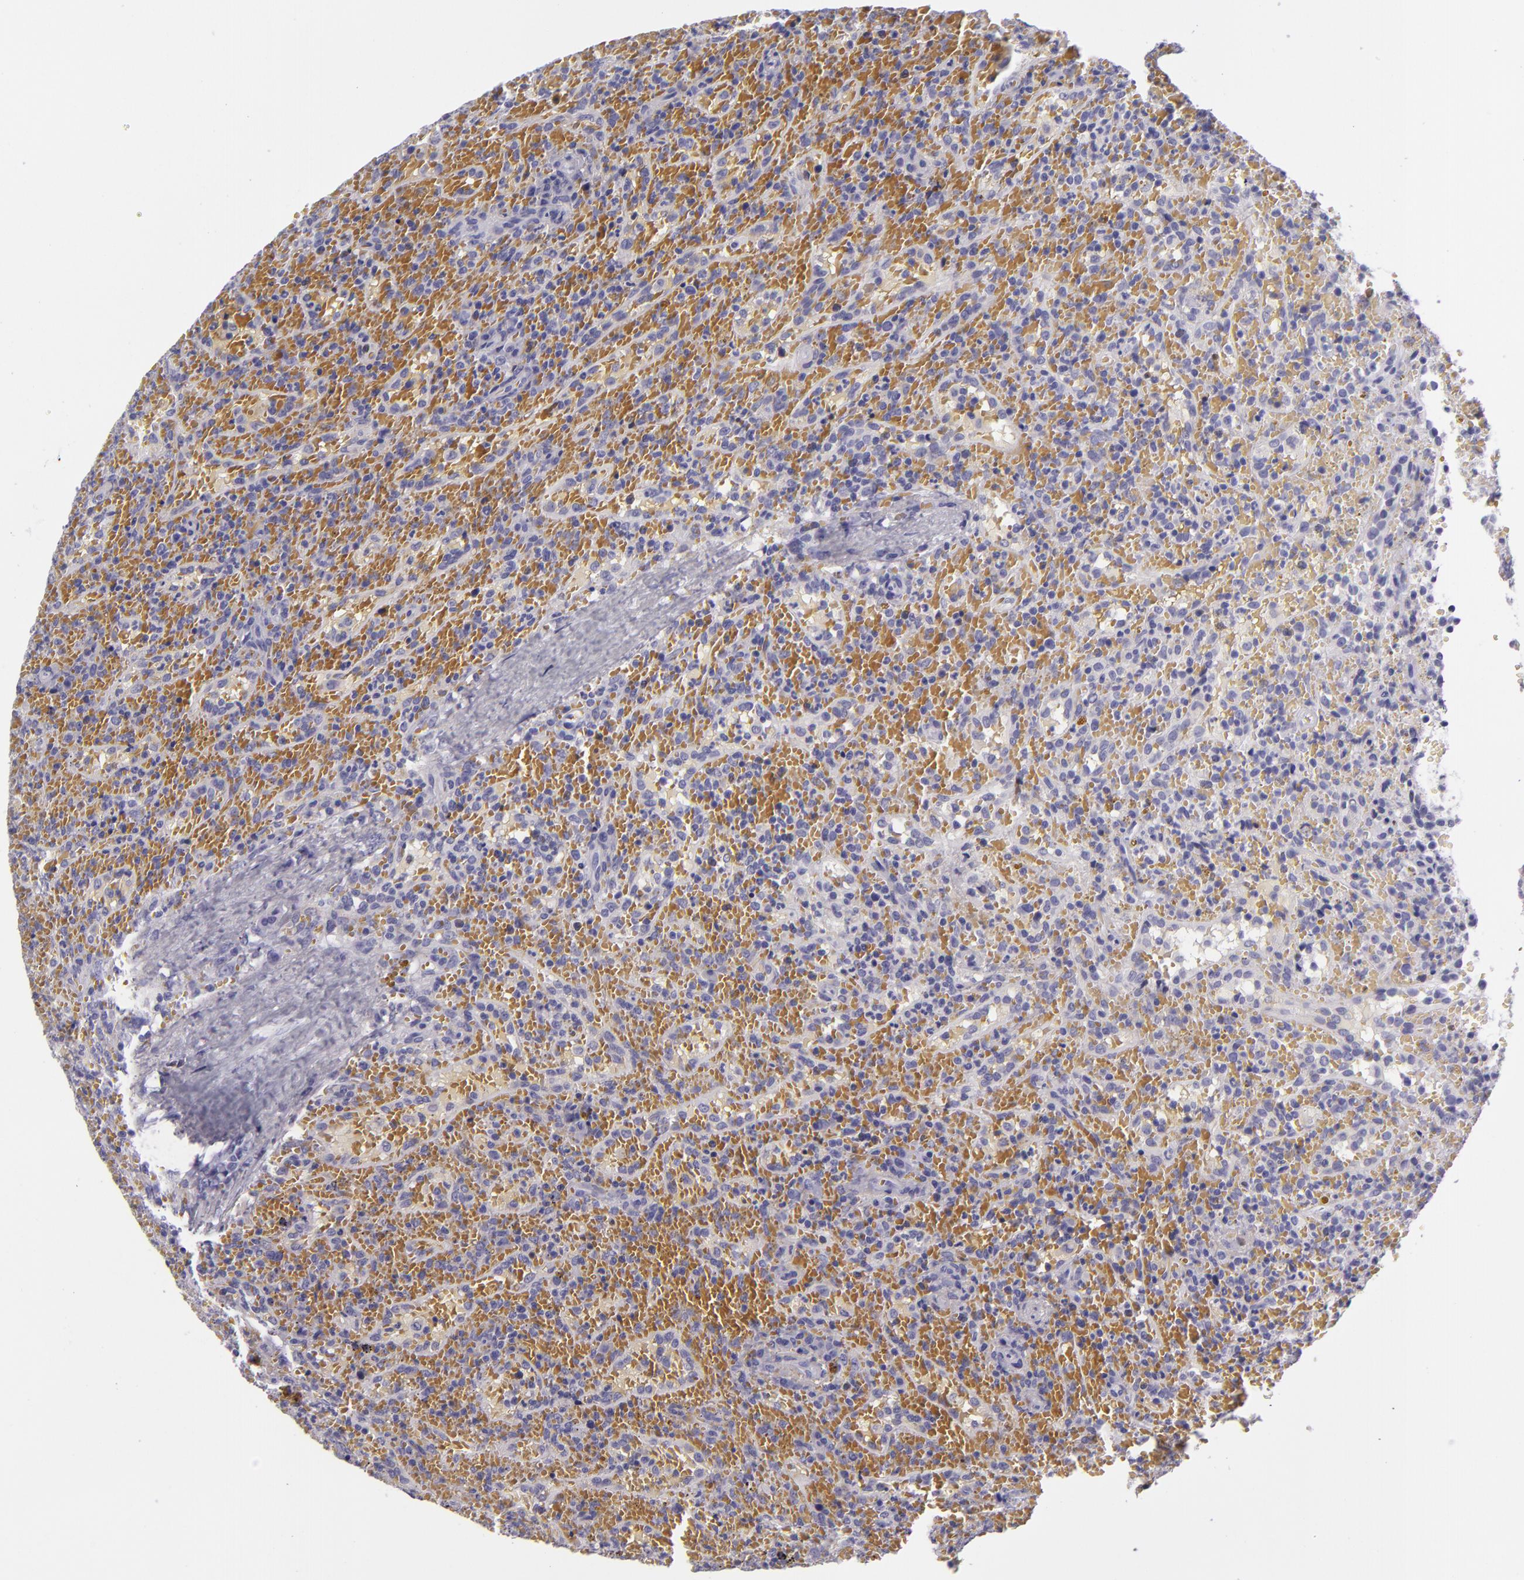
{"staining": {"intensity": "negative", "quantity": "none", "location": "none"}, "tissue": "lymphoma", "cell_type": "Tumor cells", "image_type": "cancer", "snomed": [{"axis": "morphology", "description": "Malignant lymphoma, non-Hodgkin's type, High grade"}, {"axis": "topography", "description": "Spleen"}, {"axis": "topography", "description": "Lymph node"}], "caption": "Human lymphoma stained for a protein using immunohistochemistry (IHC) demonstrates no positivity in tumor cells.", "gene": "CR2", "patient": {"sex": "female", "age": 70}}